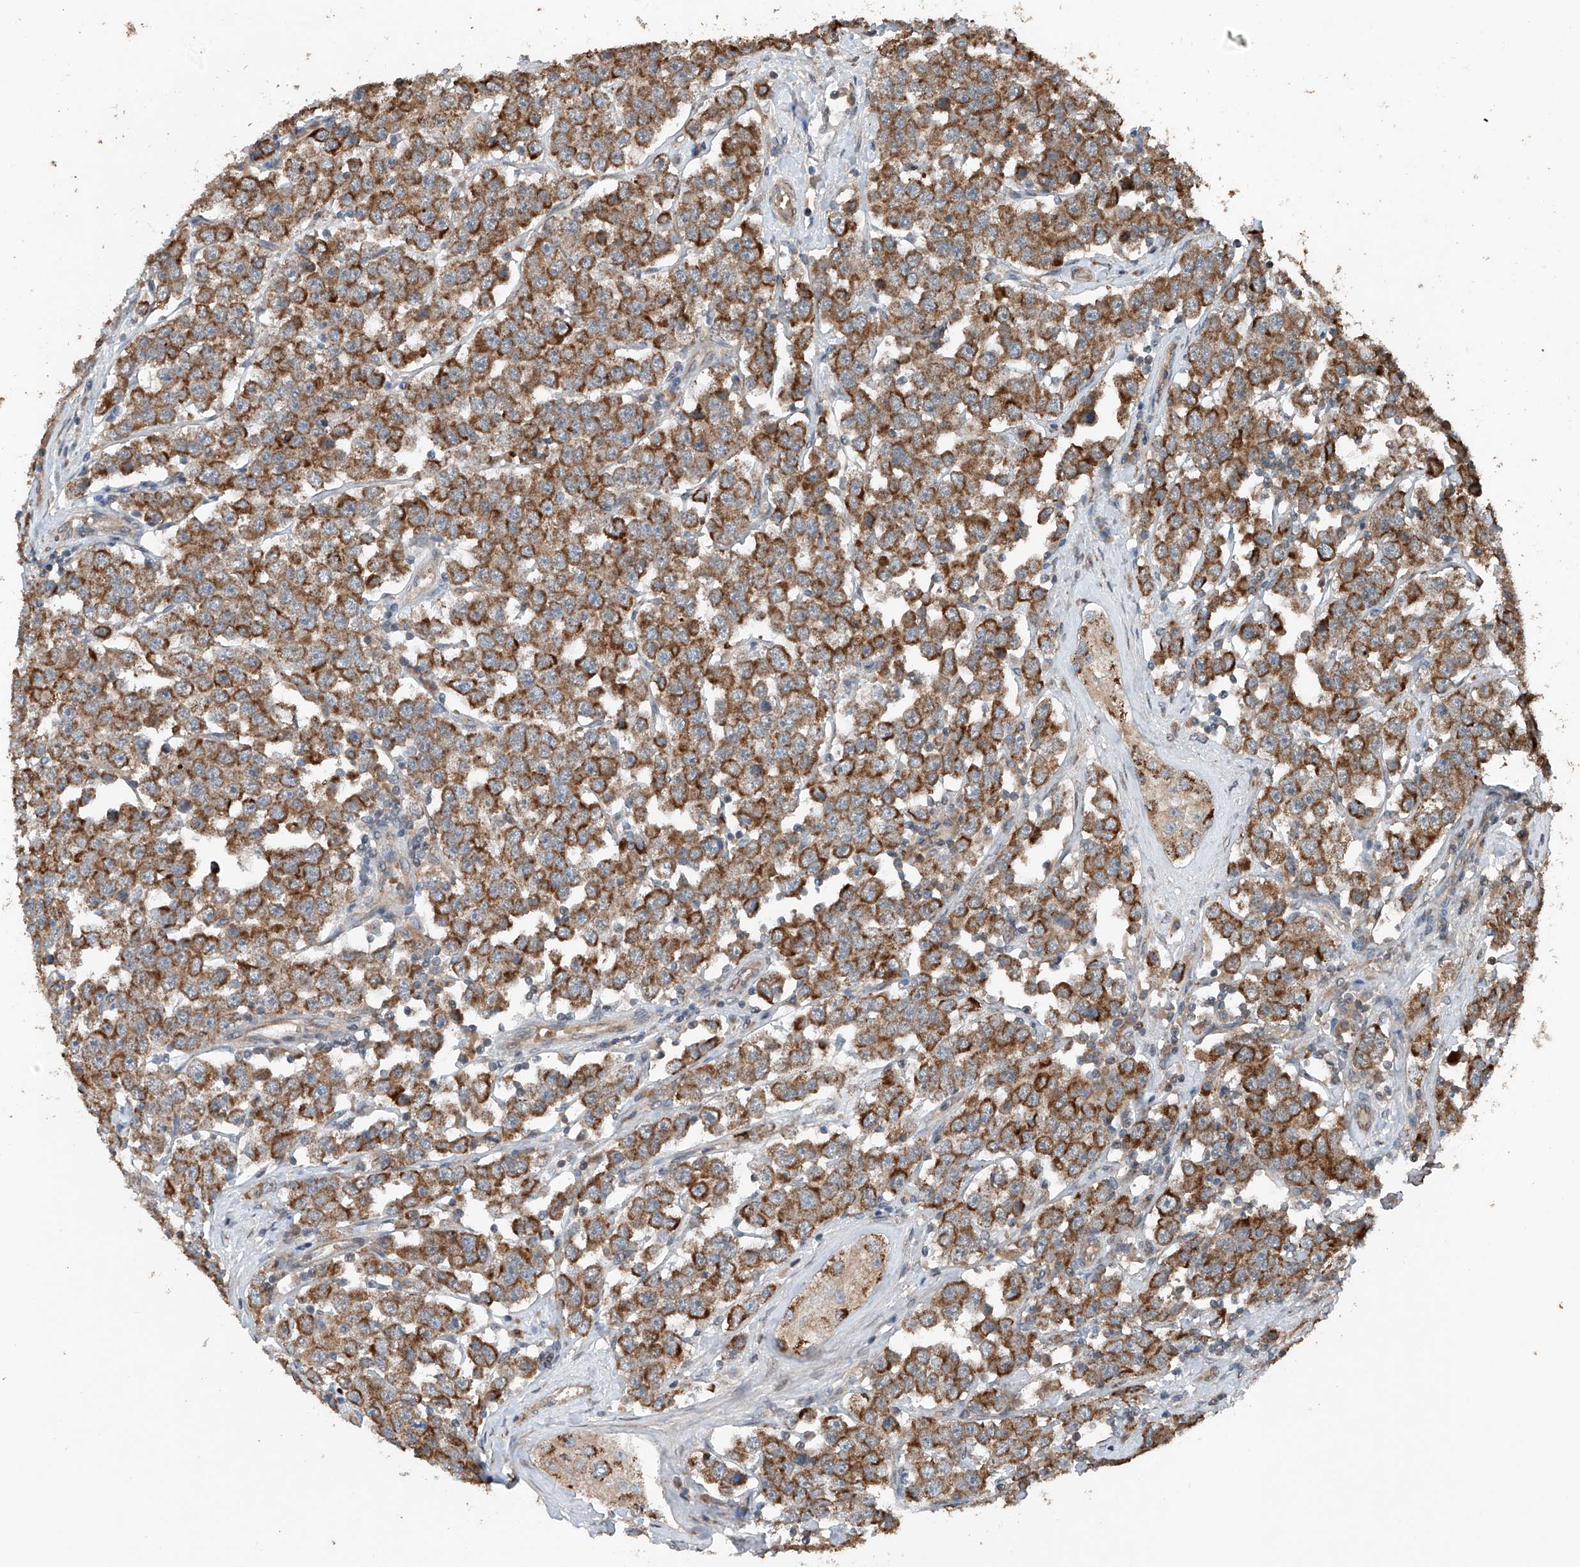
{"staining": {"intensity": "strong", "quantity": ">75%", "location": "cytoplasmic/membranous"}, "tissue": "testis cancer", "cell_type": "Tumor cells", "image_type": "cancer", "snomed": [{"axis": "morphology", "description": "Seminoma, NOS"}, {"axis": "topography", "description": "Testis"}], "caption": "This image demonstrates IHC staining of testis cancer, with high strong cytoplasmic/membranous staining in approximately >75% of tumor cells.", "gene": "AP4B1", "patient": {"sex": "male", "age": 28}}